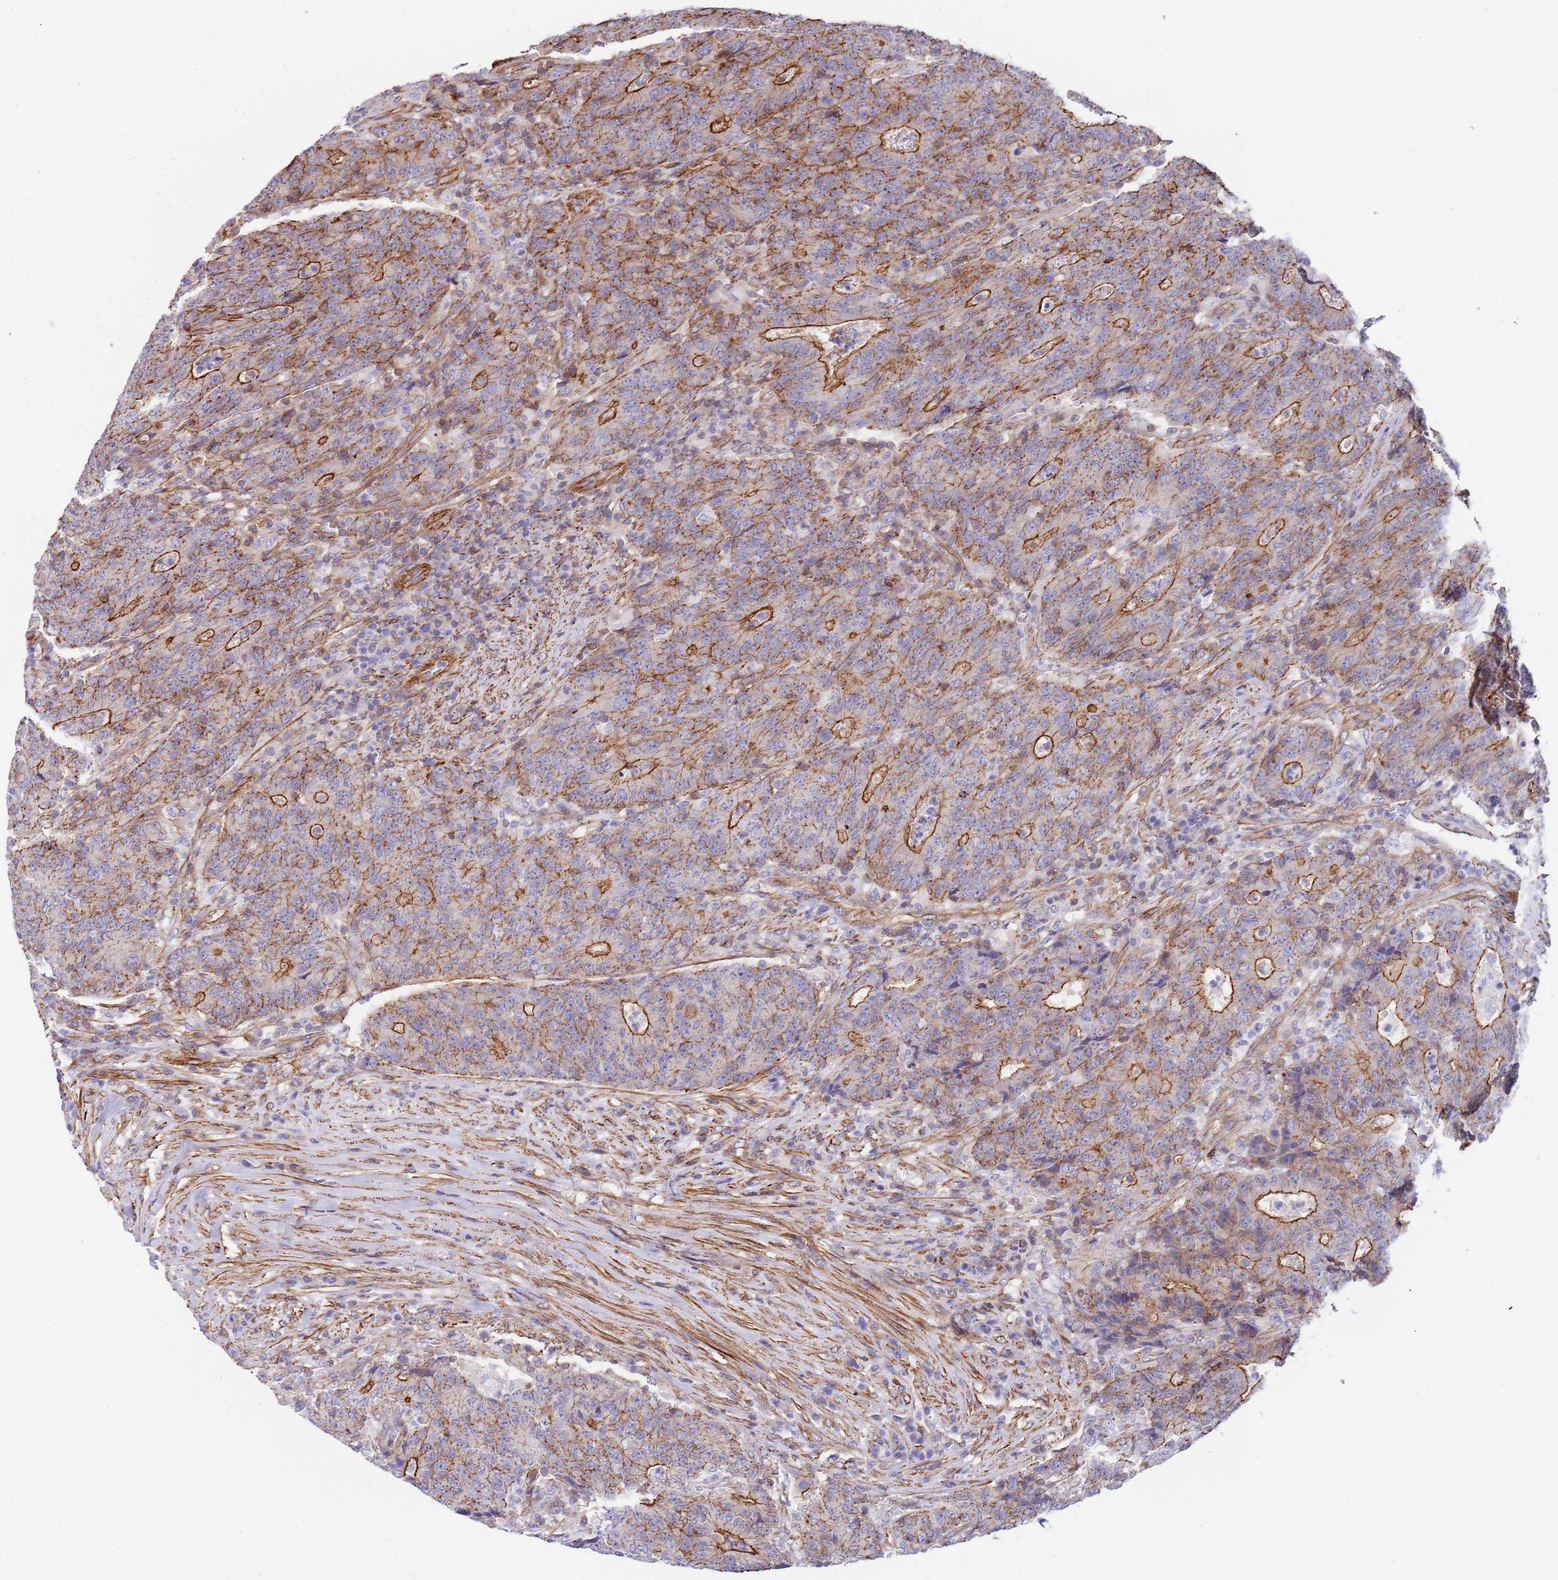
{"staining": {"intensity": "strong", "quantity": "25%-75%", "location": "cytoplasmic/membranous"}, "tissue": "colorectal cancer", "cell_type": "Tumor cells", "image_type": "cancer", "snomed": [{"axis": "morphology", "description": "Adenocarcinoma, NOS"}, {"axis": "topography", "description": "Colon"}], "caption": "Human adenocarcinoma (colorectal) stained with a protein marker exhibits strong staining in tumor cells.", "gene": "GFRAL", "patient": {"sex": "female", "age": 75}}